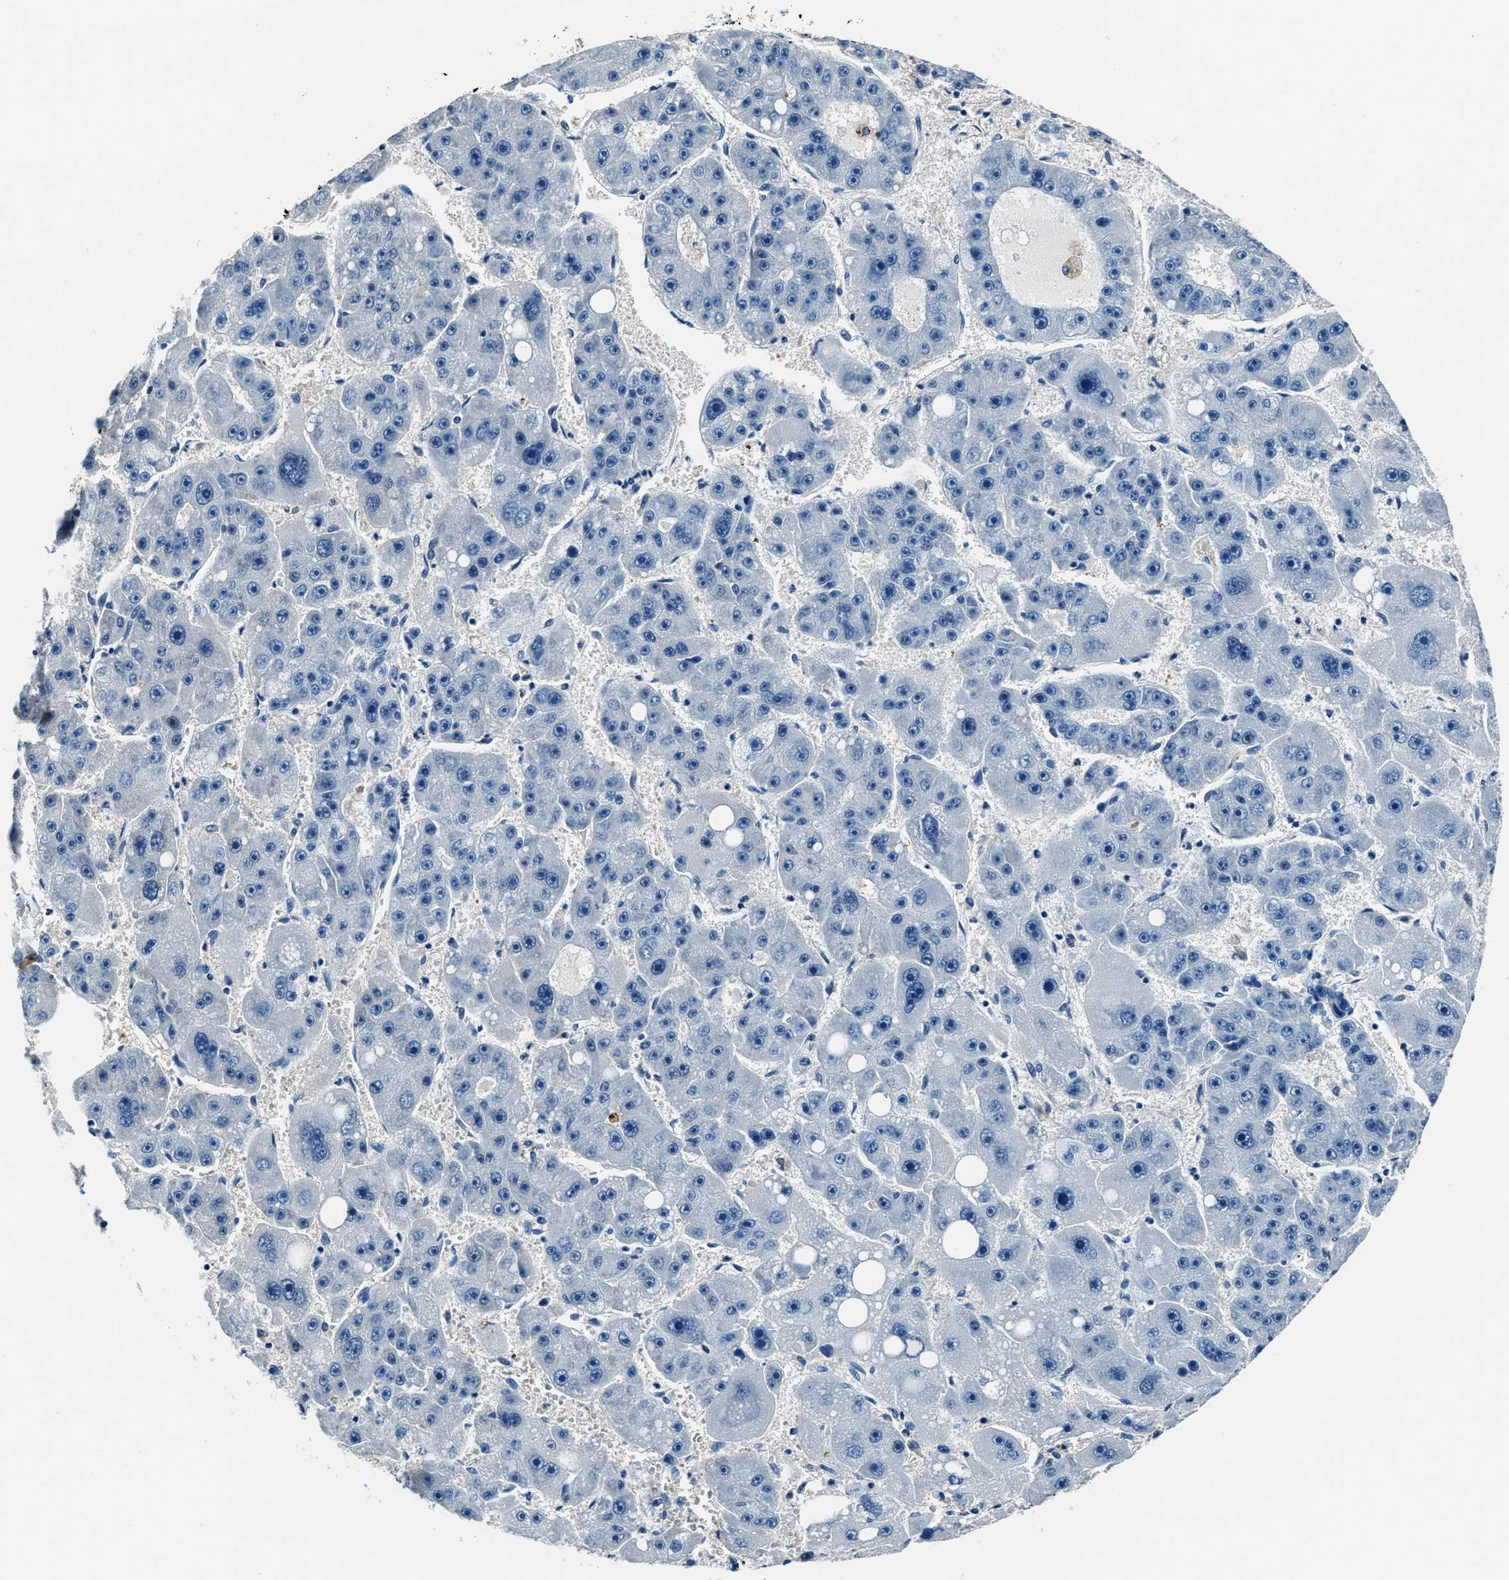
{"staining": {"intensity": "negative", "quantity": "none", "location": "none"}, "tissue": "liver cancer", "cell_type": "Tumor cells", "image_type": "cancer", "snomed": [{"axis": "morphology", "description": "Carcinoma, Hepatocellular, NOS"}, {"axis": "topography", "description": "Liver"}], "caption": "IHC image of neoplastic tissue: liver cancer (hepatocellular carcinoma) stained with DAB (3,3'-diaminobenzidine) displays no significant protein positivity in tumor cells. The staining was performed using DAB (3,3'-diaminobenzidine) to visualize the protein expression in brown, while the nuclei were stained in blue with hematoxylin (Magnification: 20x).", "gene": "PTPDC1", "patient": {"sex": "female", "age": 61}}